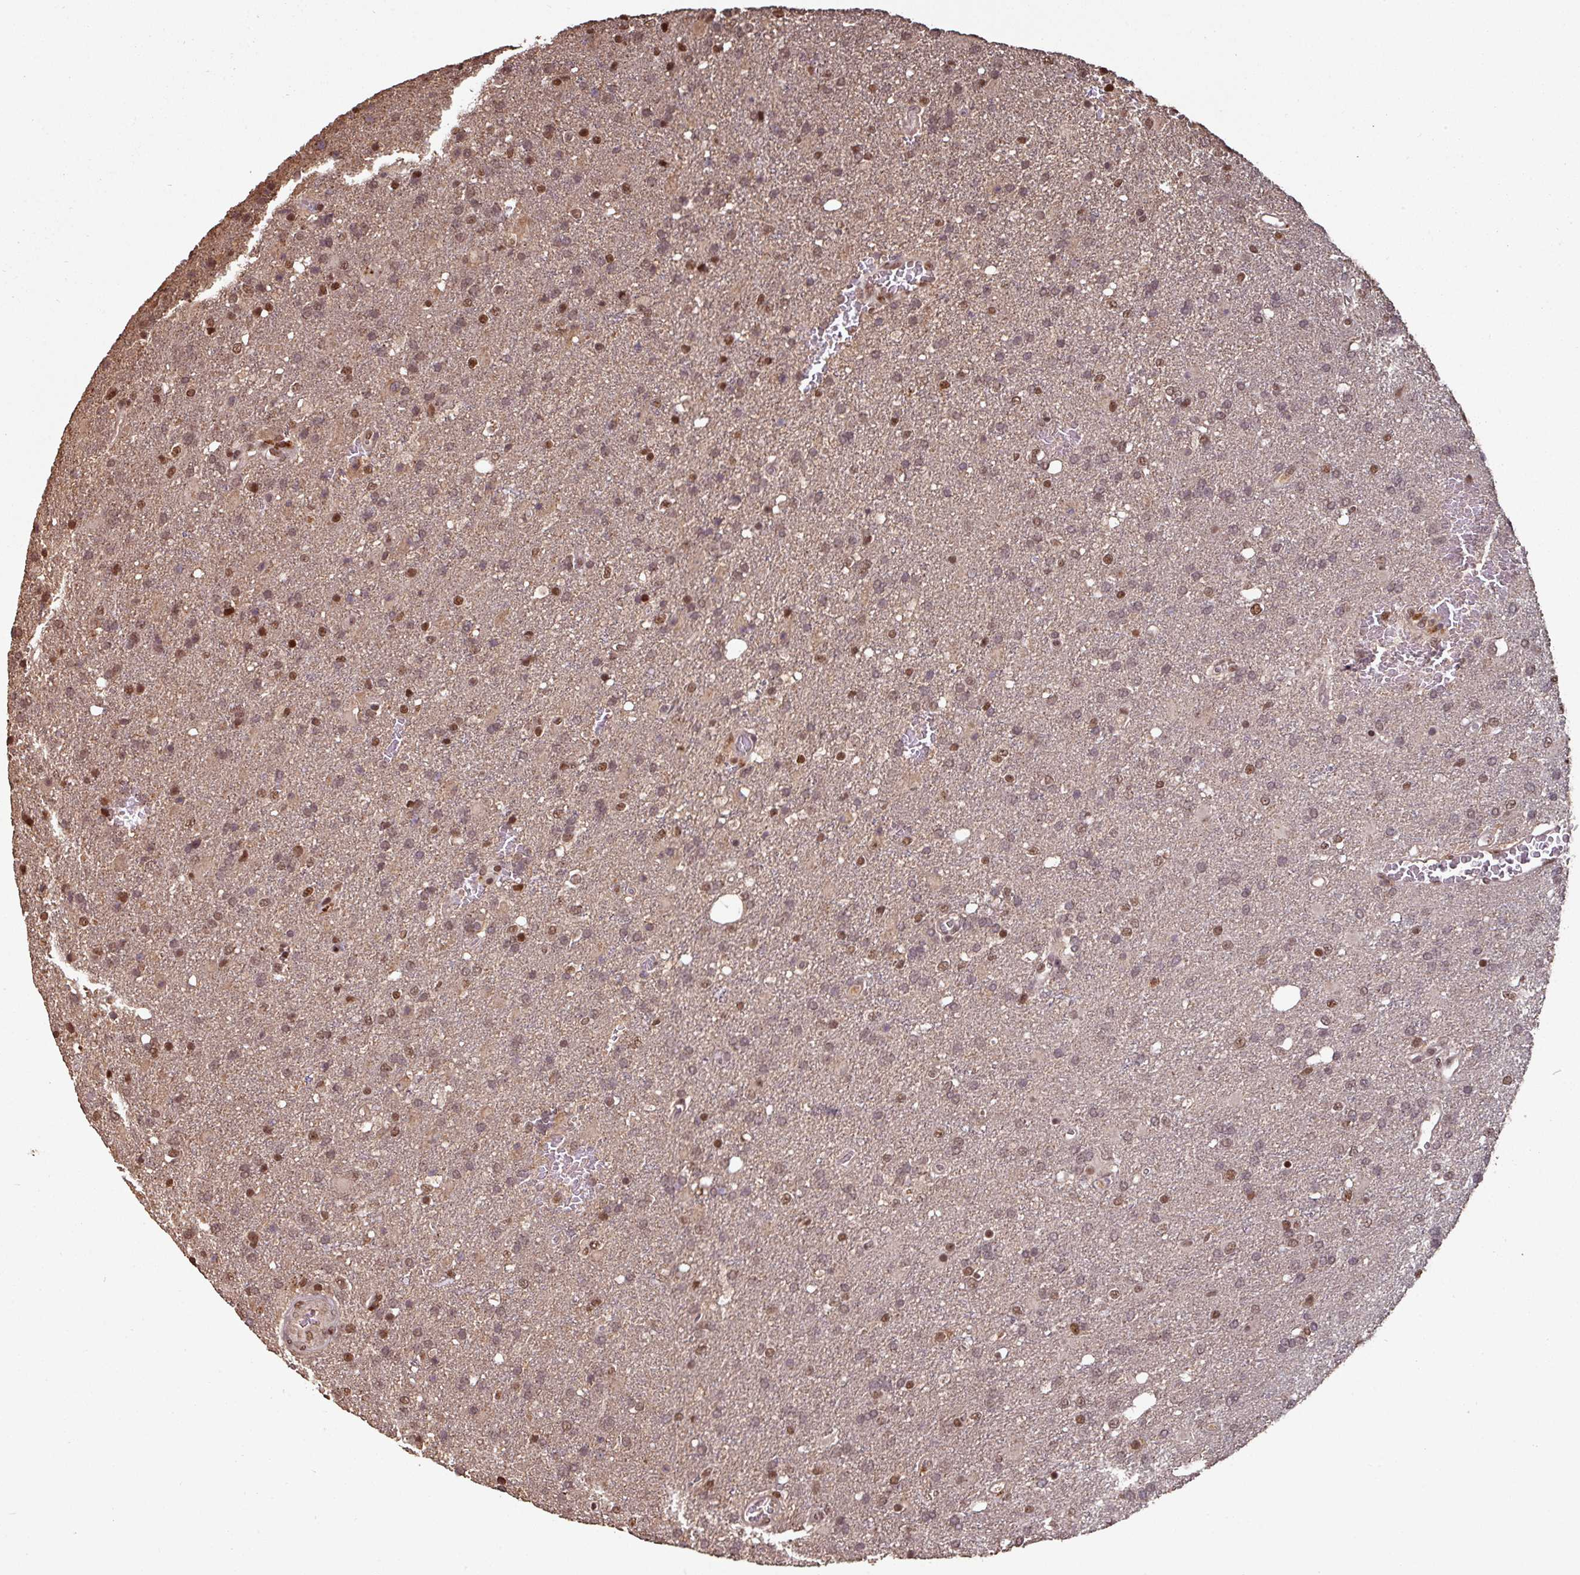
{"staining": {"intensity": "moderate", "quantity": ">75%", "location": "nuclear"}, "tissue": "glioma", "cell_type": "Tumor cells", "image_type": "cancer", "snomed": [{"axis": "morphology", "description": "Glioma, malignant, High grade"}, {"axis": "topography", "description": "Brain"}], "caption": "Brown immunohistochemical staining in human malignant glioma (high-grade) reveals moderate nuclear staining in about >75% of tumor cells. (IHC, brightfield microscopy, high magnification).", "gene": "POLD1", "patient": {"sex": "female", "age": 74}}